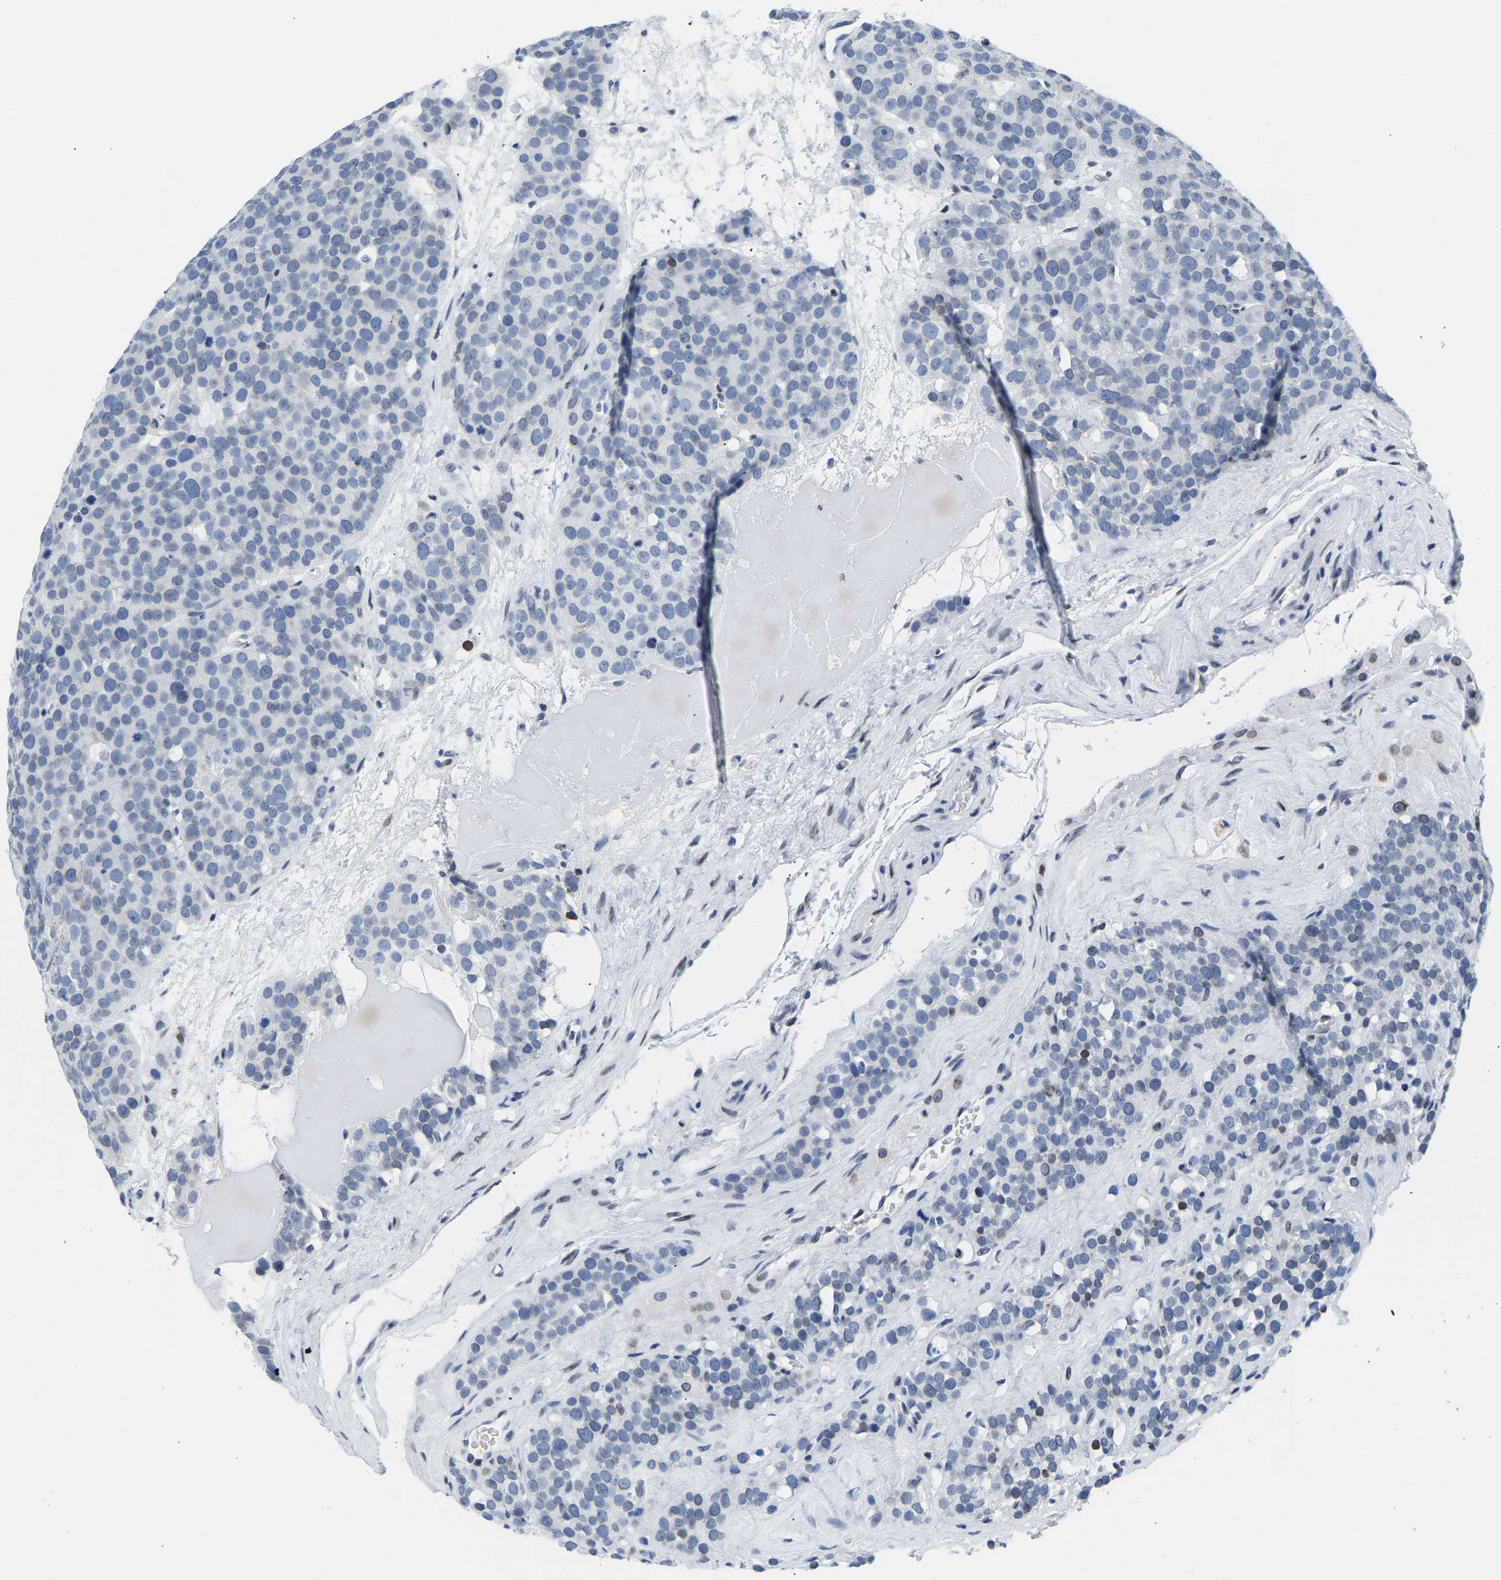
{"staining": {"intensity": "negative", "quantity": "none", "location": "none"}, "tissue": "testis cancer", "cell_type": "Tumor cells", "image_type": "cancer", "snomed": [{"axis": "morphology", "description": "Seminoma, NOS"}, {"axis": "topography", "description": "Testis"}], "caption": "This is a micrograph of immunohistochemistry staining of seminoma (testis), which shows no staining in tumor cells. (Stains: DAB immunohistochemistry with hematoxylin counter stain, Microscopy: brightfield microscopy at high magnification).", "gene": "UPK3A", "patient": {"sex": "male", "age": 71}}